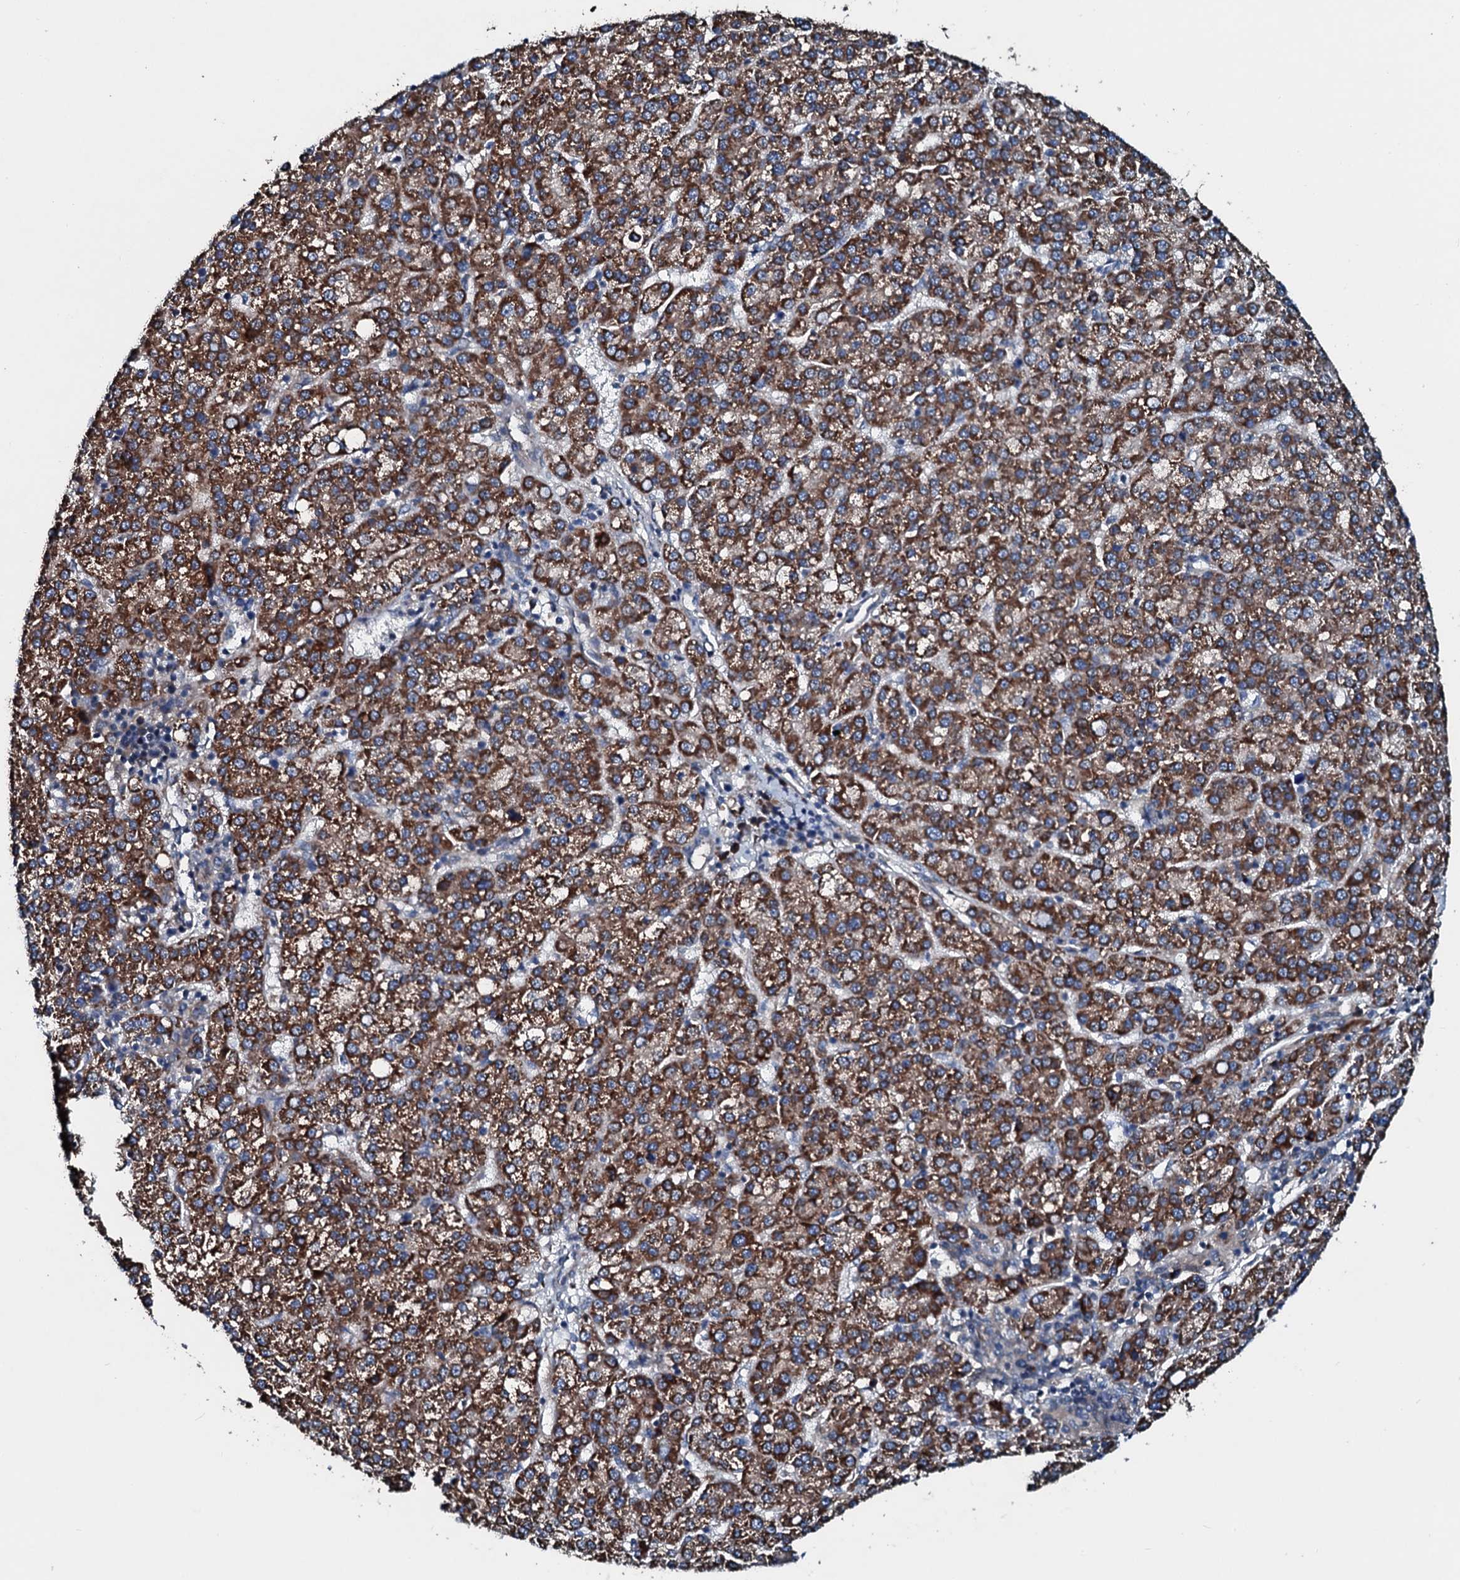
{"staining": {"intensity": "strong", "quantity": ">75%", "location": "cytoplasmic/membranous"}, "tissue": "liver cancer", "cell_type": "Tumor cells", "image_type": "cancer", "snomed": [{"axis": "morphology", "description": "Carcinoma, Hepatocellular, NOS"}, {"axis": "topography", "description": "Liver"}], "caption": "A micrograph showing strong cytoplasmic/membranous positivity in about >75% of tumor cells in liver cancer (hepatocellular carcinoma), as visualized by brown immunohistochemical staining.", "gene": "ACSS3", "patient": {"sex": "female", "age": 58}}